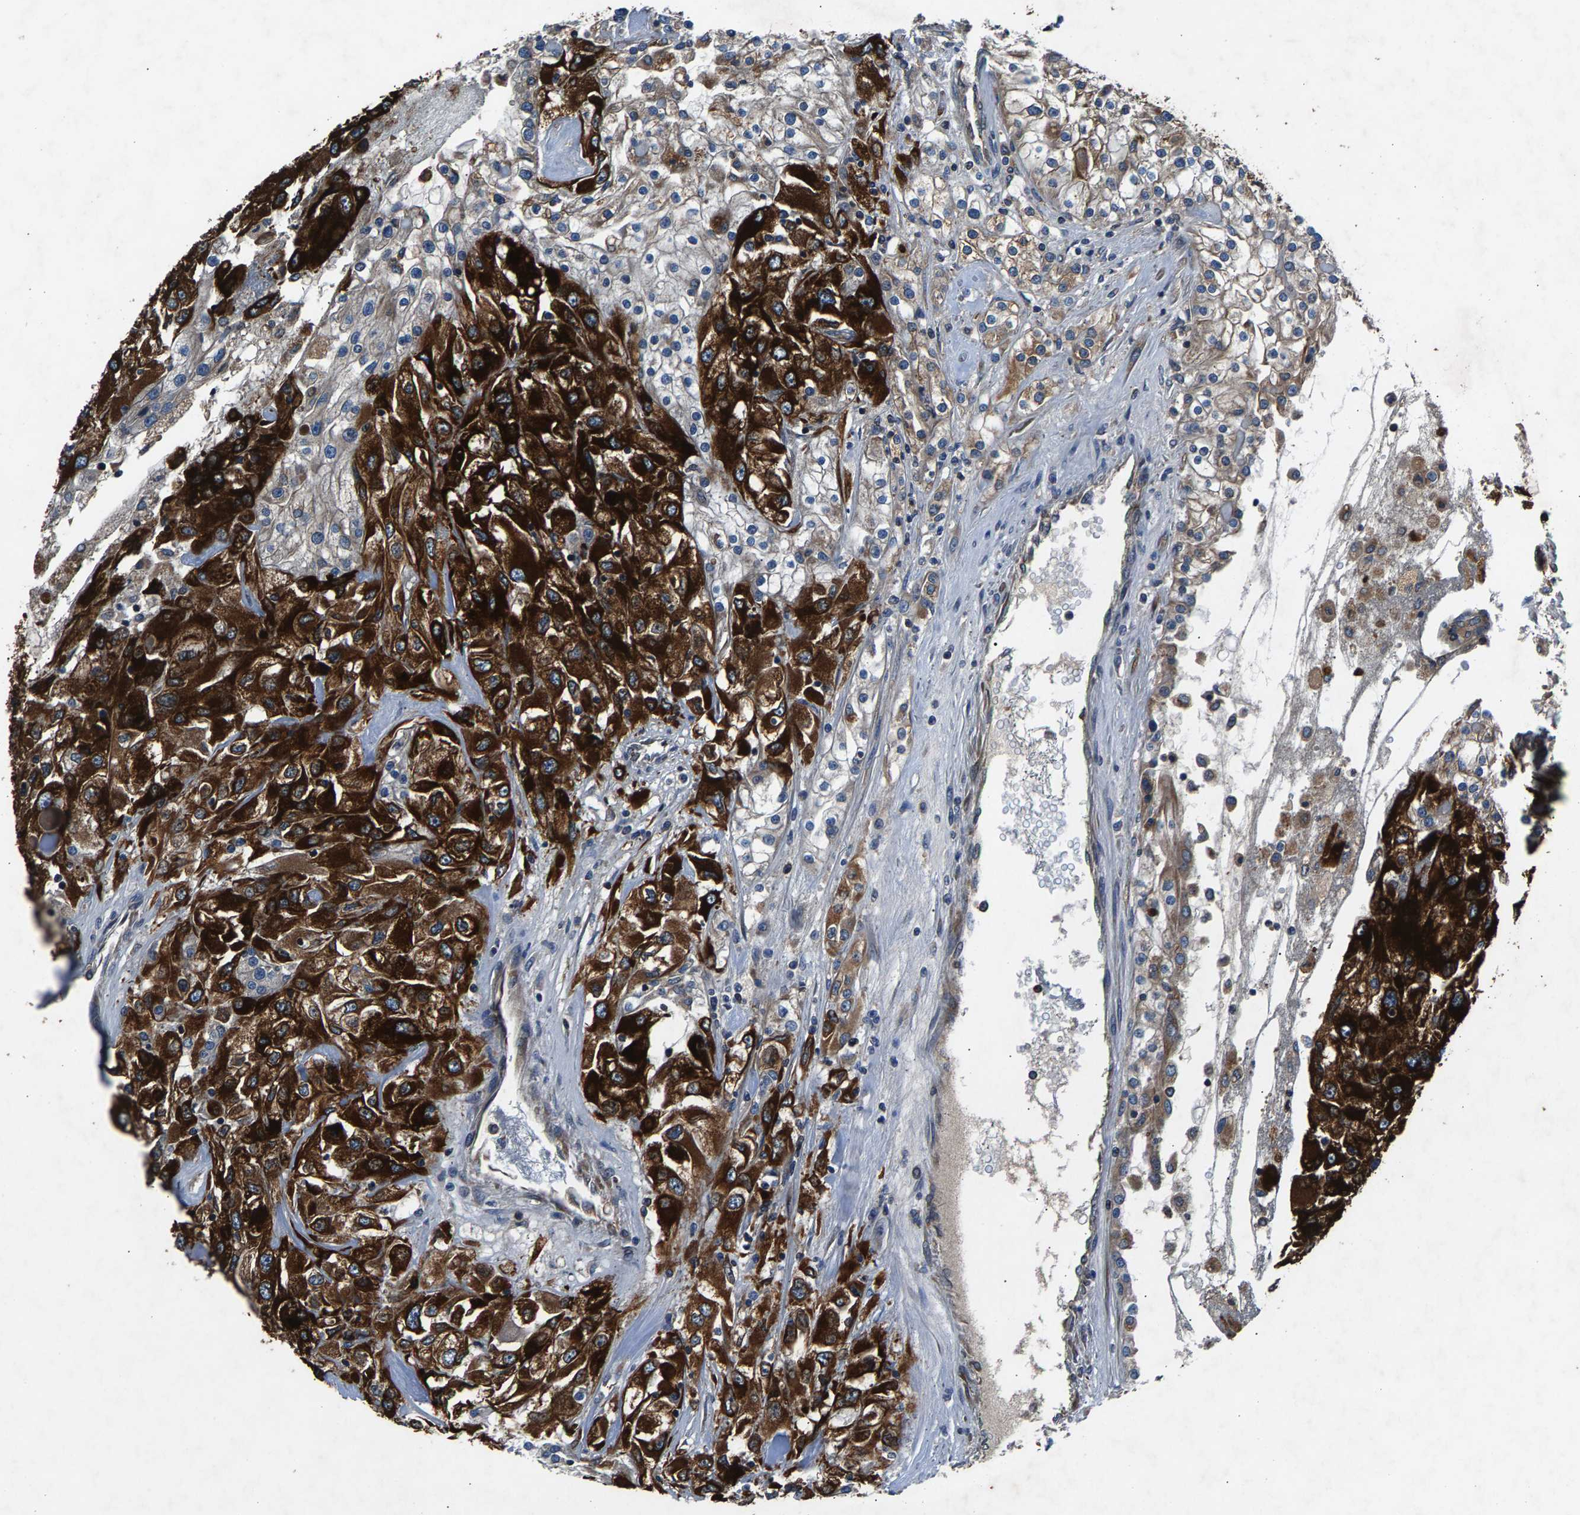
{"staining": {"intensity": "strong", "quantity": ">75%", "location": "cytoplasmic/membranous"}, "tissue": "renal cancer", "cell_type": "Tumor cells", "image_type": "cancer", "snomed": [{"axis": "morphology", "description": "Adenocarcinoma, NOS"}, {"axis": "topography", "description": "Kidney"}], "caption": "Renal adenocarcinoma tissue shows strong cytoplasmic/membranous positivity in approximately >75% of tumor cells", "gene": "LPCAT1", "patient": {"sex": "female", "age": 52}}